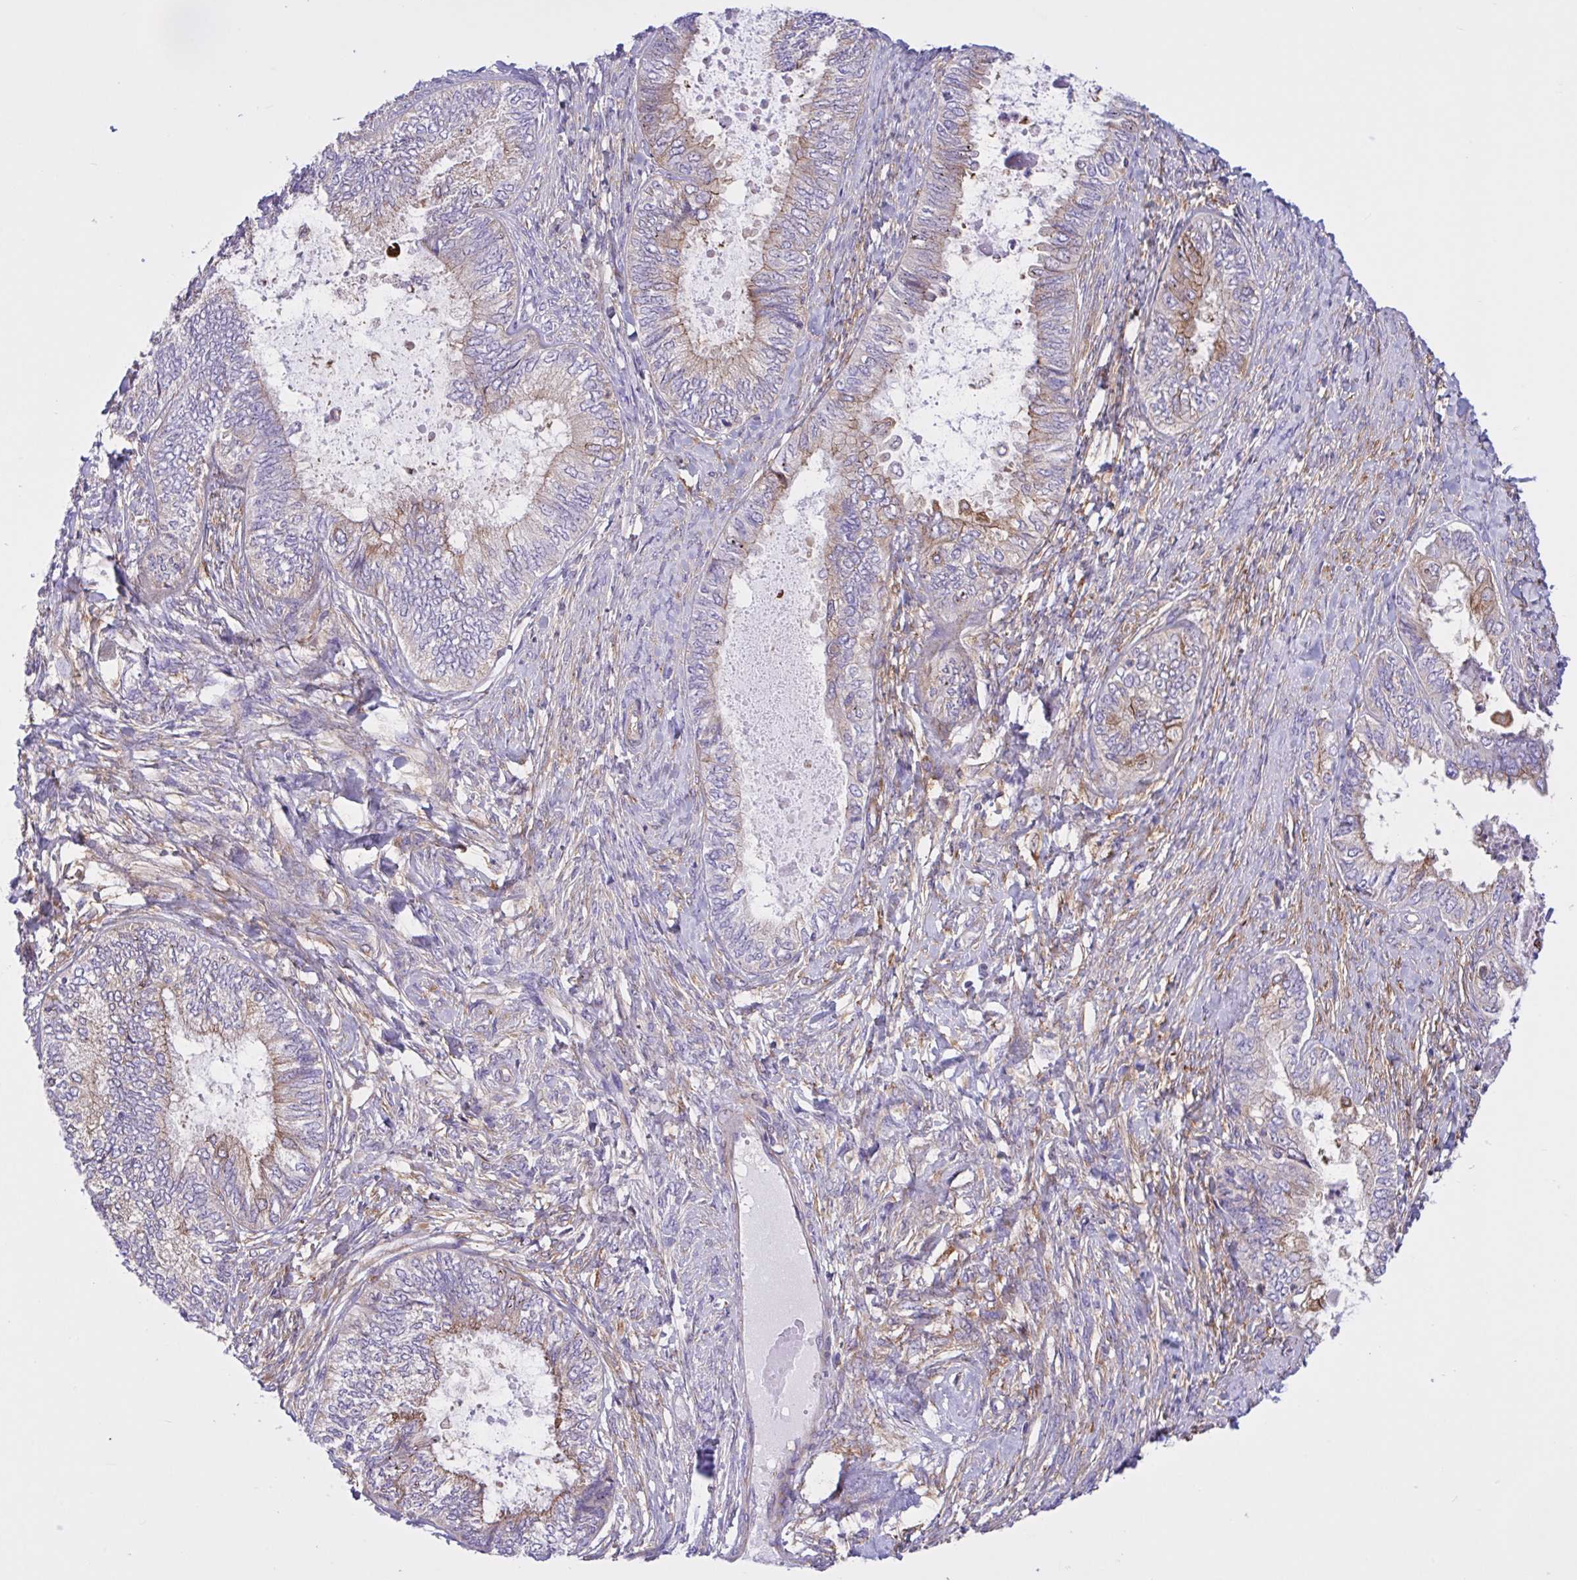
{"staining": {"intensity": "moderate", "quantity": "<25%", "location": "cytoplasmic/membranous"}, "tissue": "ovarian cancer", "cell_type": "Tumor cells", "image_type": "cancer", "snomed": [{"axis": "morphology", "description": "Carcinoma, endometroid"}, {"axis": "topography", "description": "Ovary"}], "caption": "Ovarian cancer was stained to show a protein in brown. There is low levels of moderate cytoplasmic/membranous staining in approximately <25% of tumor cells. Using DAB (3,3'-diaminobenzidine) (brown) and hematoxylin (blue) stains, captured at high magnification using brightfield microscopy.", "gene": "OR51M1", "patient": {"sex": "female", "age": 70}}